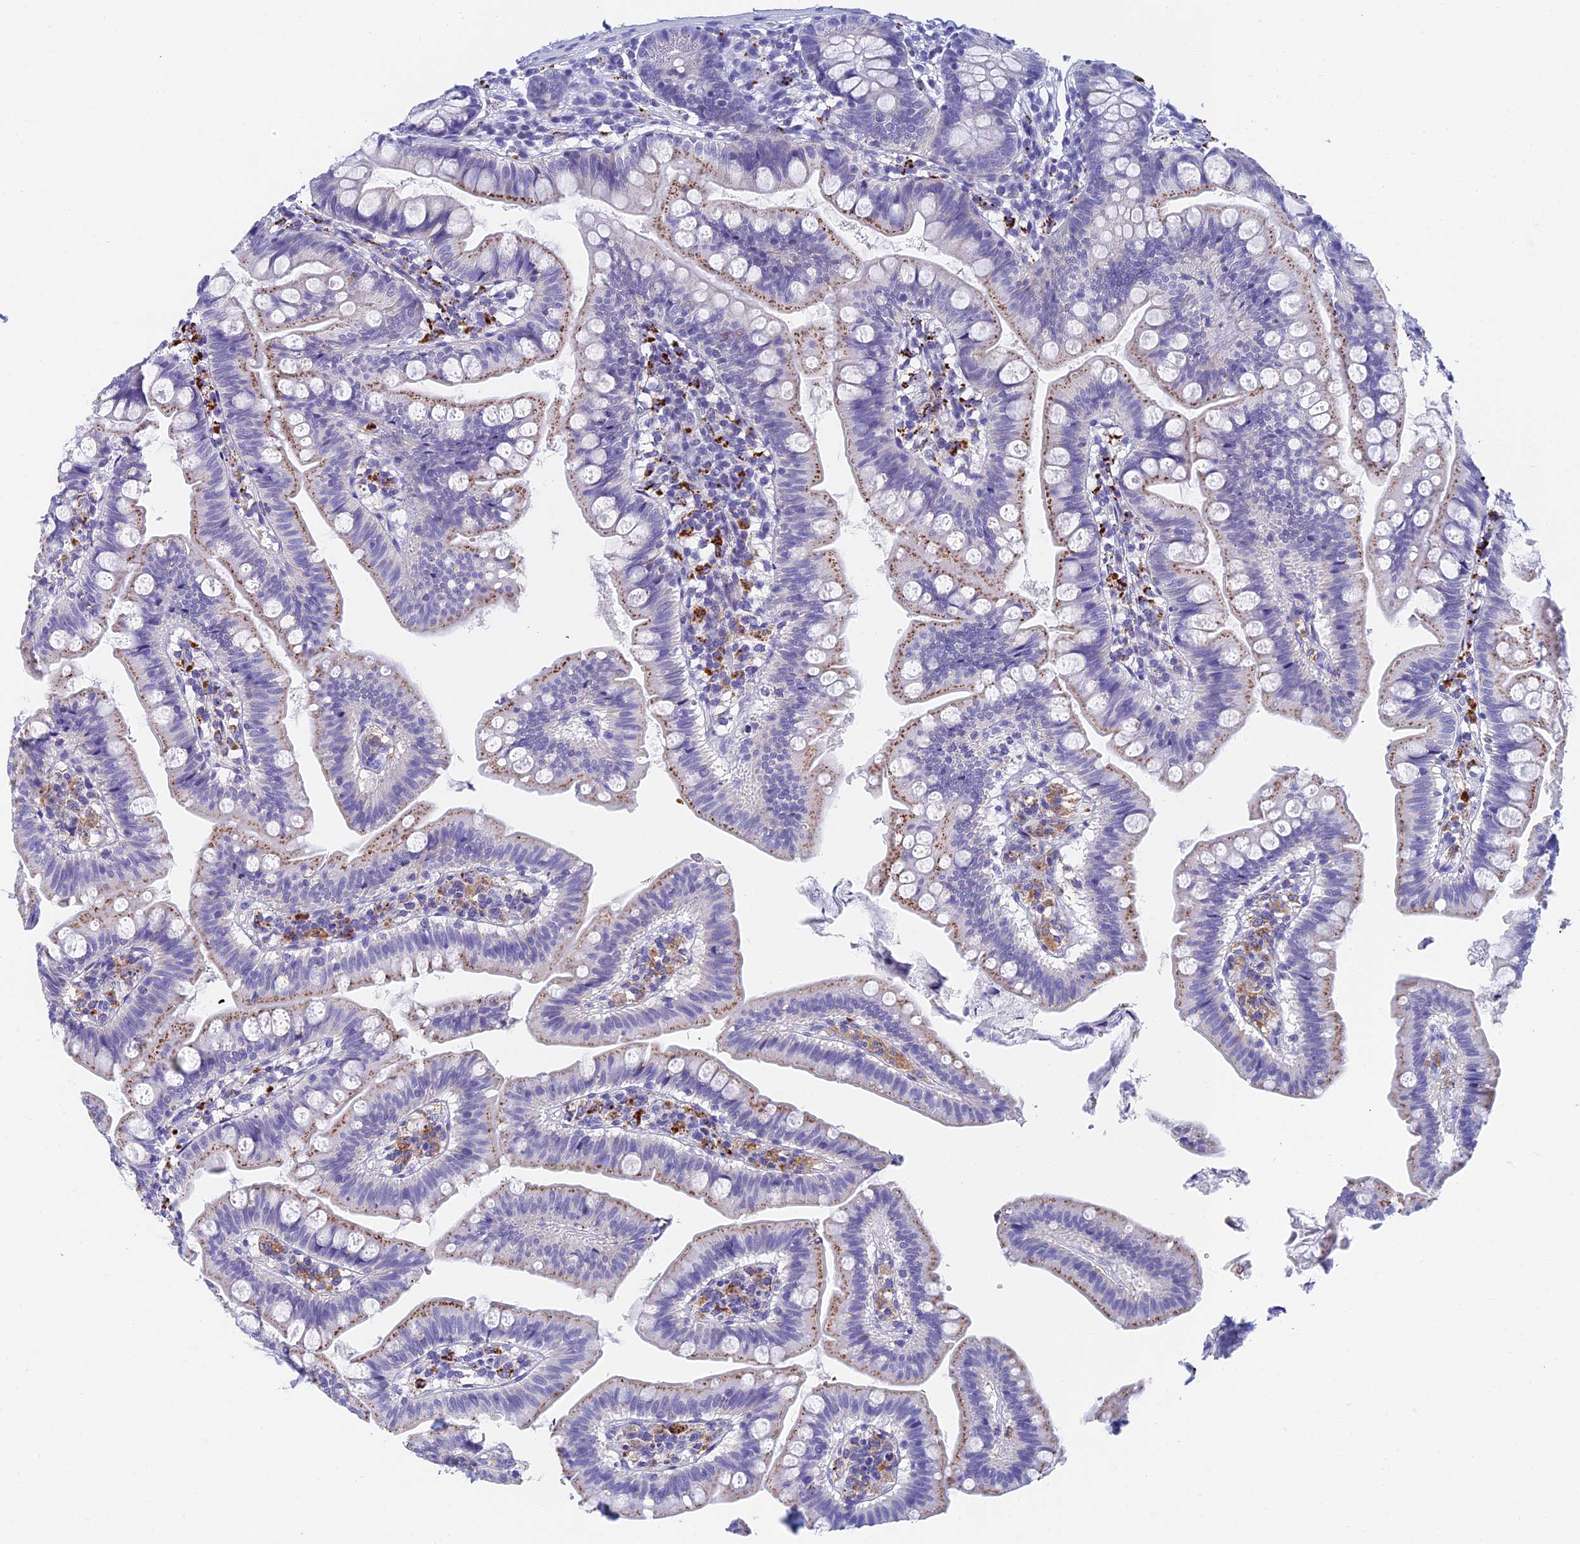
{"staining": {"intensity": "moderate", "quantity": "<25%", "location": "cytoplasmic/membranous"}, "tissue": "small intestine", "cell_type": "Glandular cells", "image_type": "normal", "snomed": [{"axis": "morphology", "description": "Normal tissue, NOS"}, {"axis": "topography", "description": "Small intestine"}], "caption": "Approximately <25% of glandular cells in benign human small intestine show moderate cytoplasmic/membranous protein expression as visualized by brown immunohistochemical staining.", "gene": "ADAMTS13", "patient": {"sex": "male", "age": 7}}